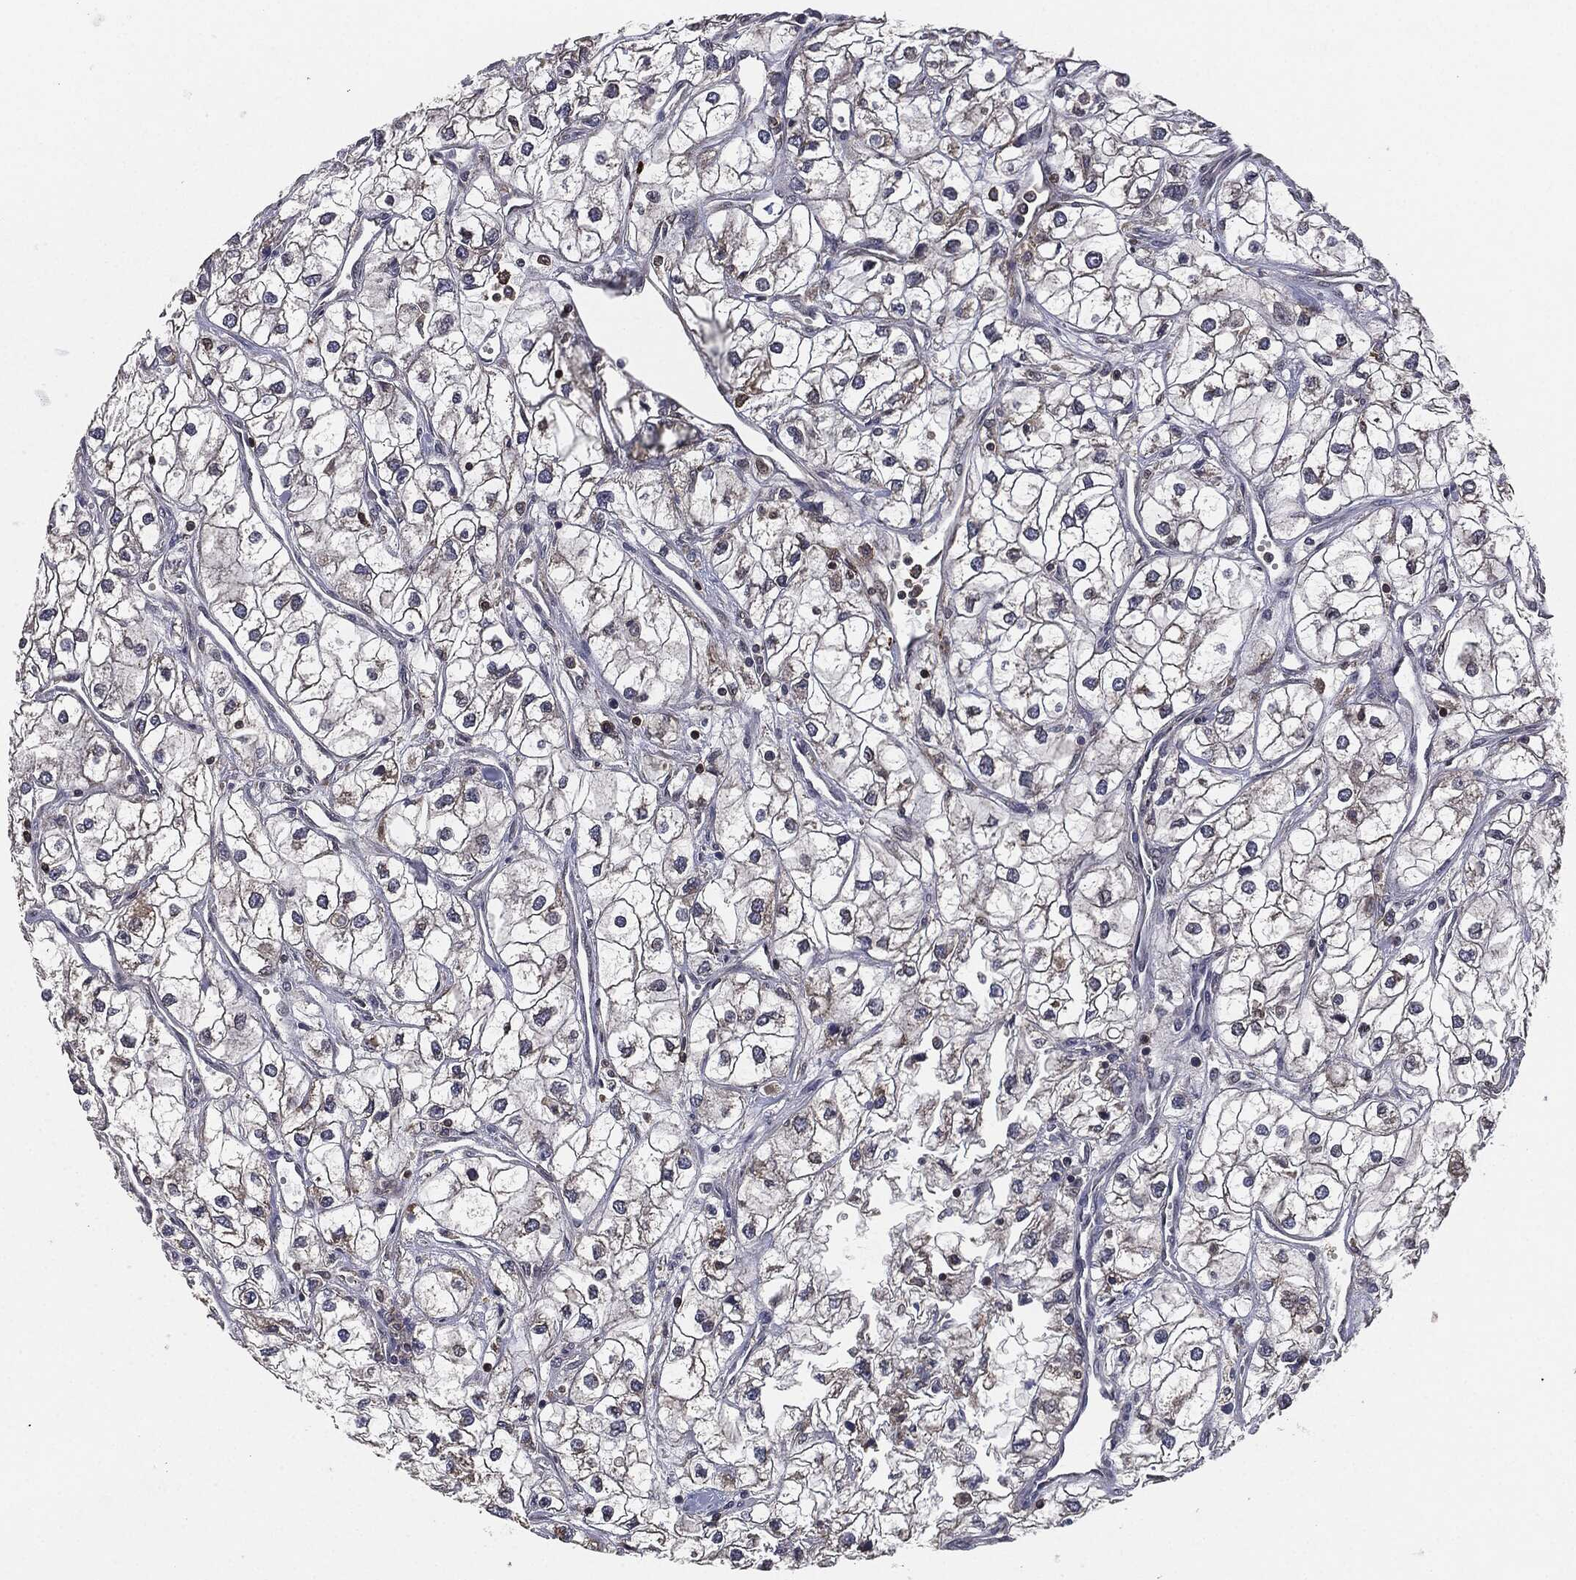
{"staining": {"intensity": "negative", "quantity": "none", "location": "none"}, "tissue": "renal cancer", "cell_type": "Tumor cells", "image_type": "cancer", "snomed": [{"axis": "morphology", "description": "Adenocarcinoma, NOS"}, {"axis": "topography", "description": "Kidney"}], "caption": "Tumor cells show no significant staining in renal adenocarcinoma.", "gene": "UBR1", "patient": {"sex": "male", "age": 59}}